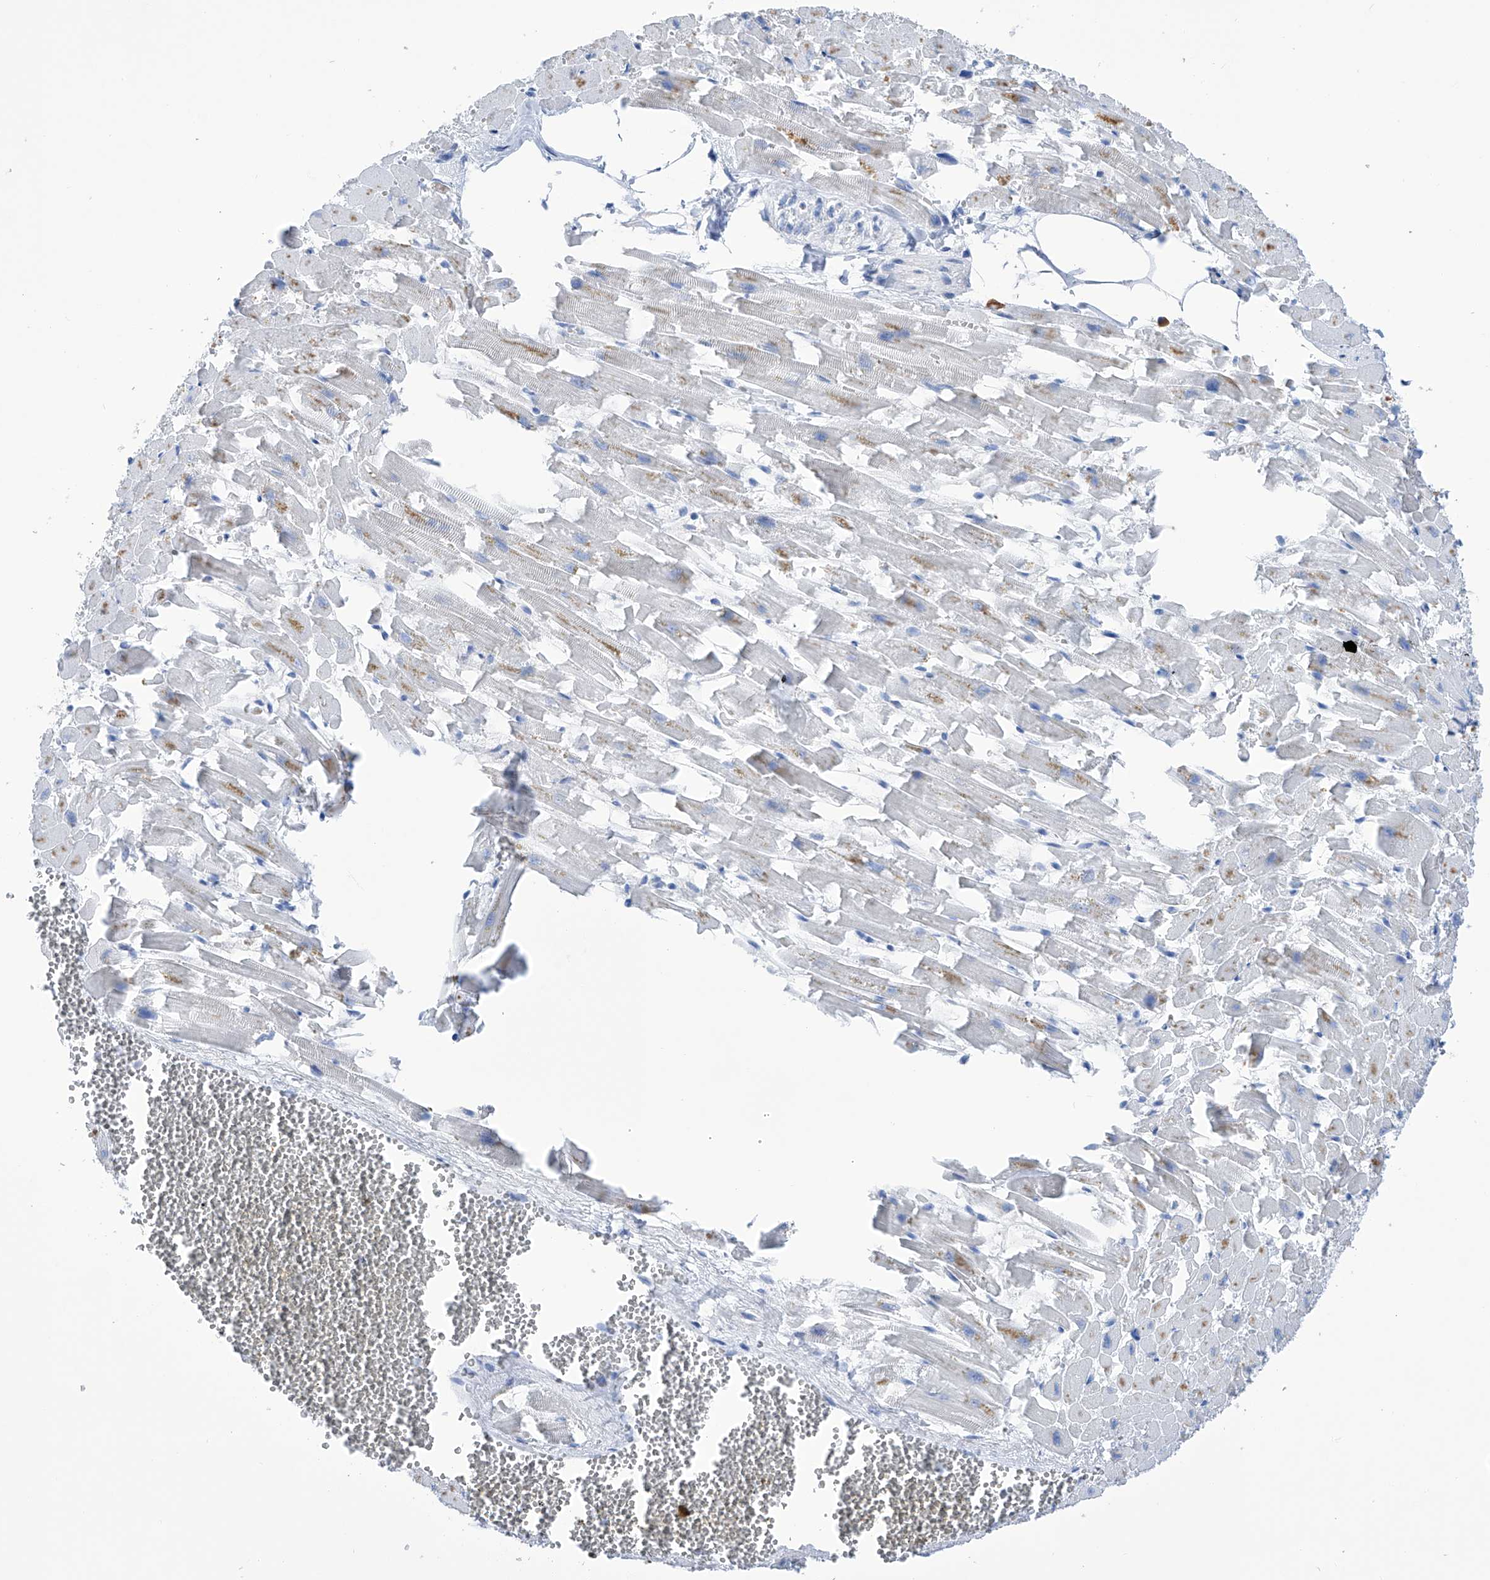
{"staining": {"intensity": "weak", "quantity": "<25%", "location": "cytoplasmic/membranous"}, "tissue": "heart muscle", "cell_type": "Cardiomyocytes", "image_type": "normal", "snomed": [{"axis": "morphology", "description": "Normal tissue, NOS"}, {"axis": "topography", "description": "Heart"}], "caption": "Immunohistochemical staining of unremarkable human heart muscle exhibits no significant positivity in cardiomyocytes.", "gene": "PGM3", "patient": {"sex": "female", "age": 64}}